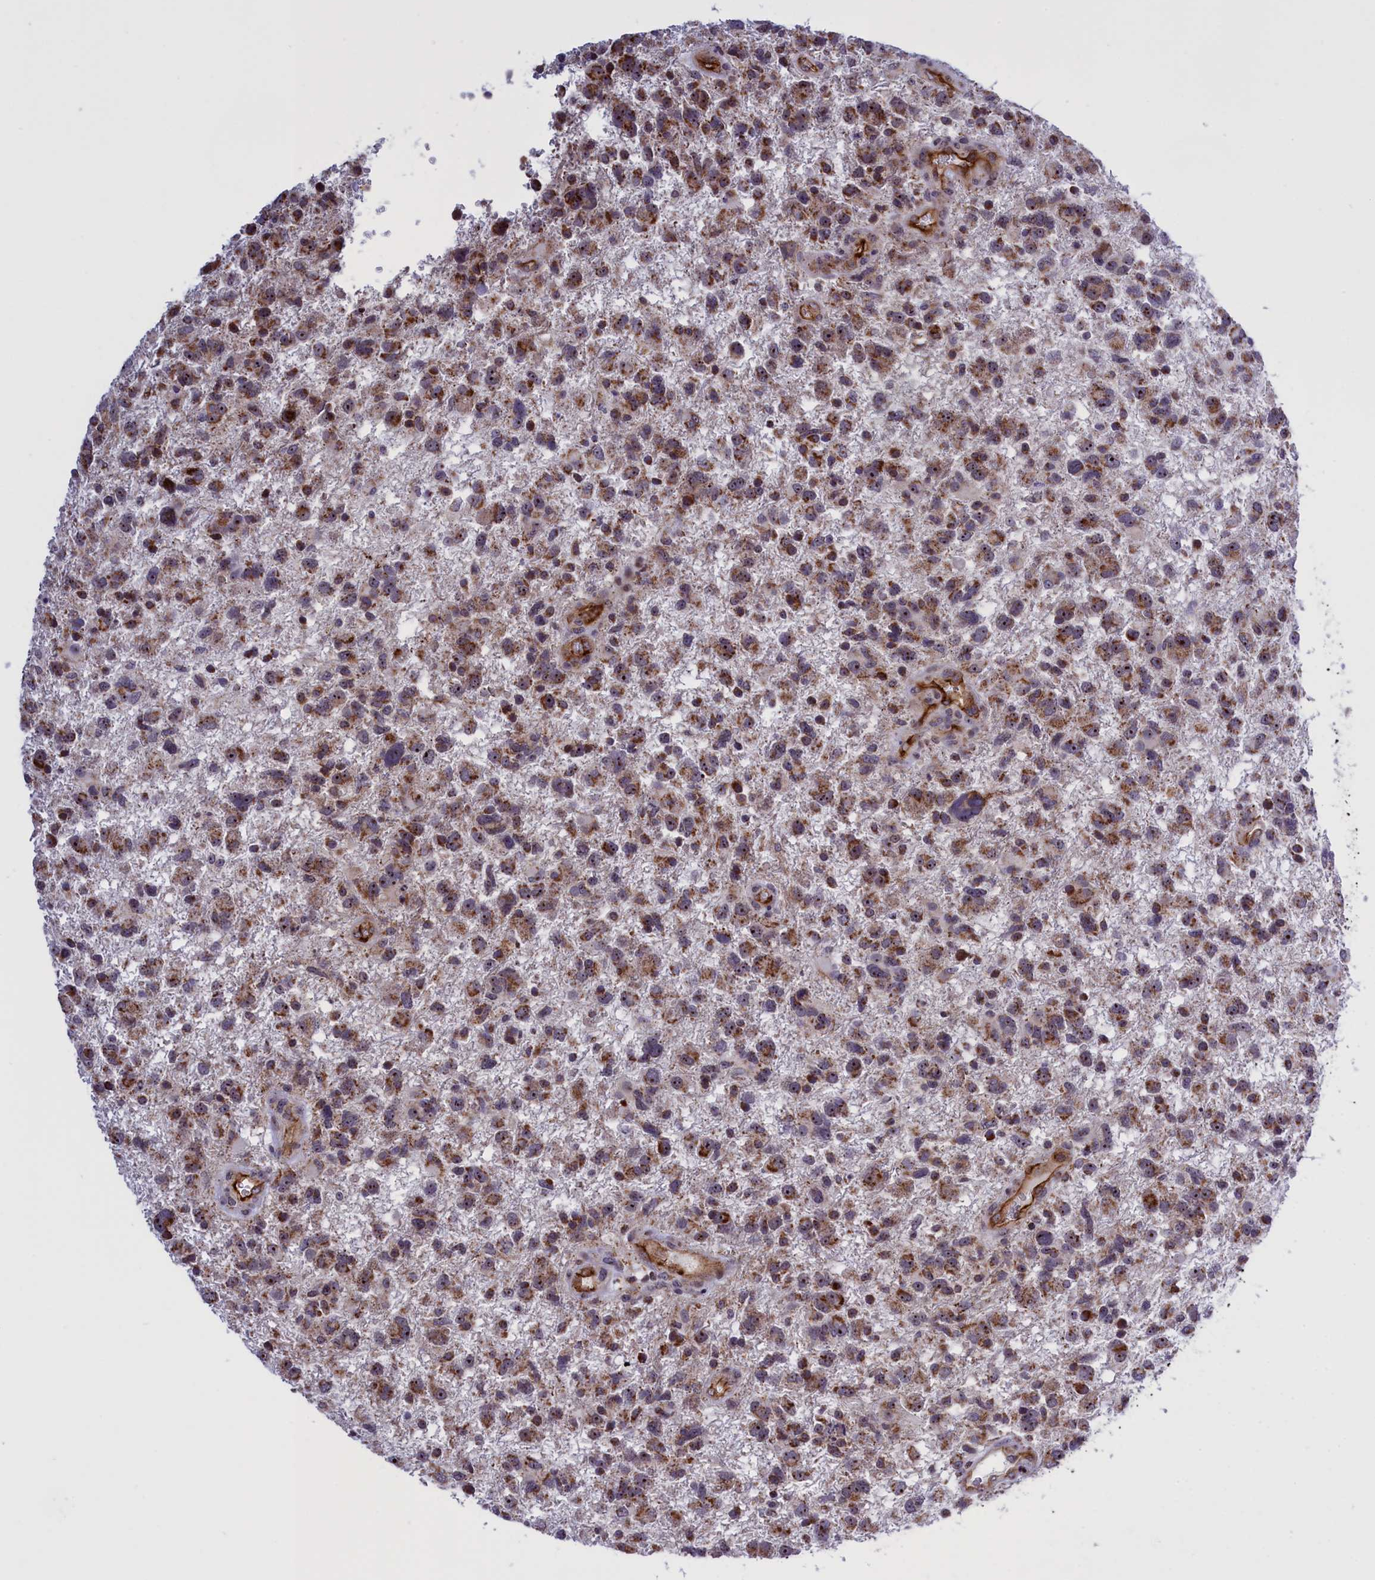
{"staining": {"intensity": "moderate", "quantity": ">75%", "location": "cytoplasmic/membranous"}, "tissue": "glioma", "cell_type": "Tumor cells", "image_type": "cancer", "snomed": [{"axis": "morphology", "description": "Glioma, malignant, High grade"}, {"axis": "topography", "description": "Brain"}], "caption": "High-grade glioma (malignant) stained with a protein marker demonstrates moderate staining in tumor cells.", "gene": "MPND", "patient": {"sex": "male", "age": 61}}